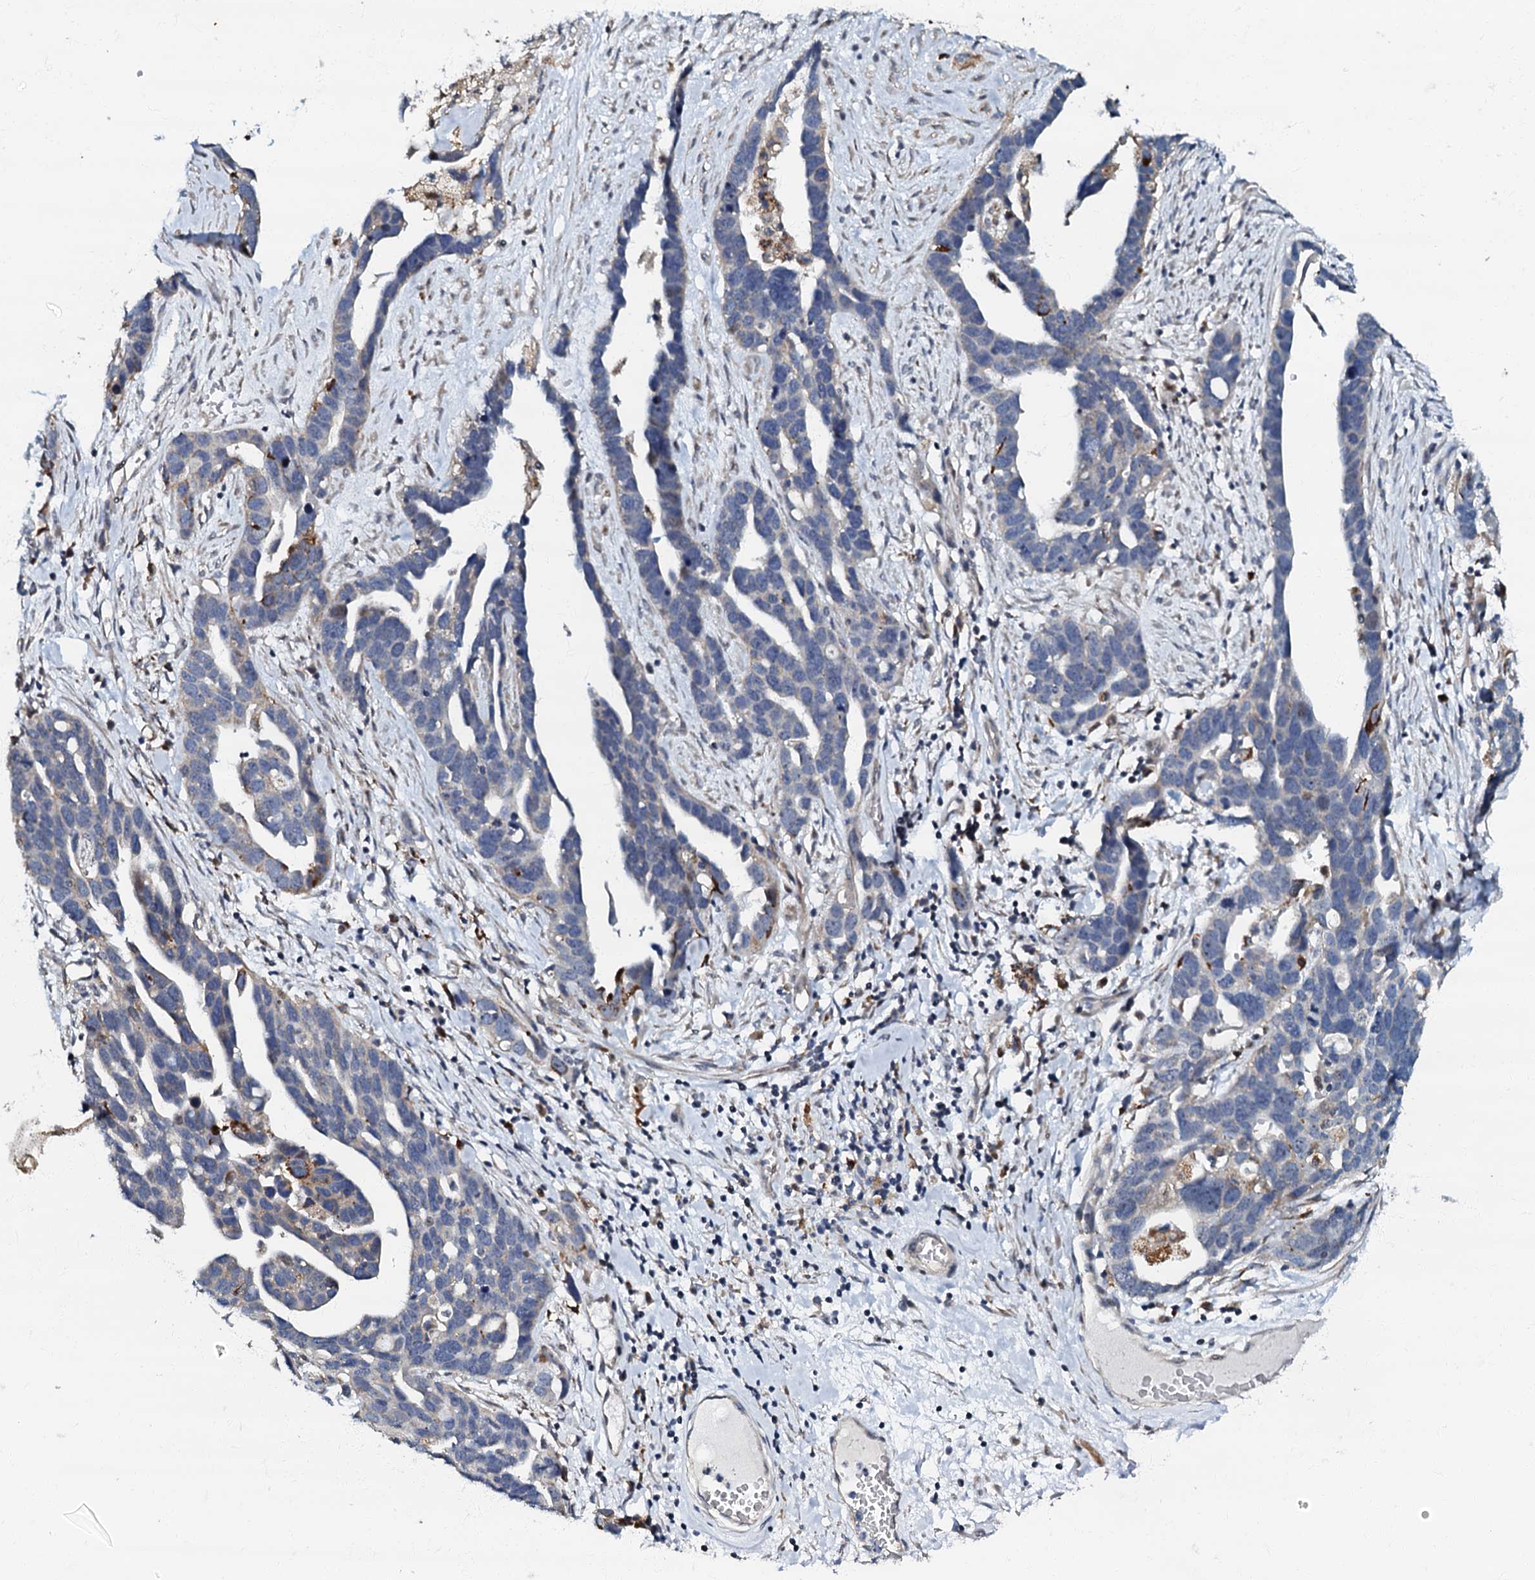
{"staining": {"intensity": "weak", "quantity": "<25%", "location": "cytoplasmic/membranous"}, "tissue": "ovarian cancer", "cell_type": "Tumor cells", "image_type": "cancer", "snomed": [{"axis": "morphology", "description": "Cystadenocarcinoma, serous, NOS"}, {"axis": "topography", "description": "Ovary"}], "caption": "This micrograph is of serous cystadenocarcinoma (ovarian) stained with immunohistochemistry to label a protein in brown with the nuclei are counter-stained blue. There is no positivity in tumor cells. (DAB (3,3'-diaminobenzidine) immunohistochemistry, high magnification).", "gene": "OLAH", "patient": {"sex": "female", "age": 54}}